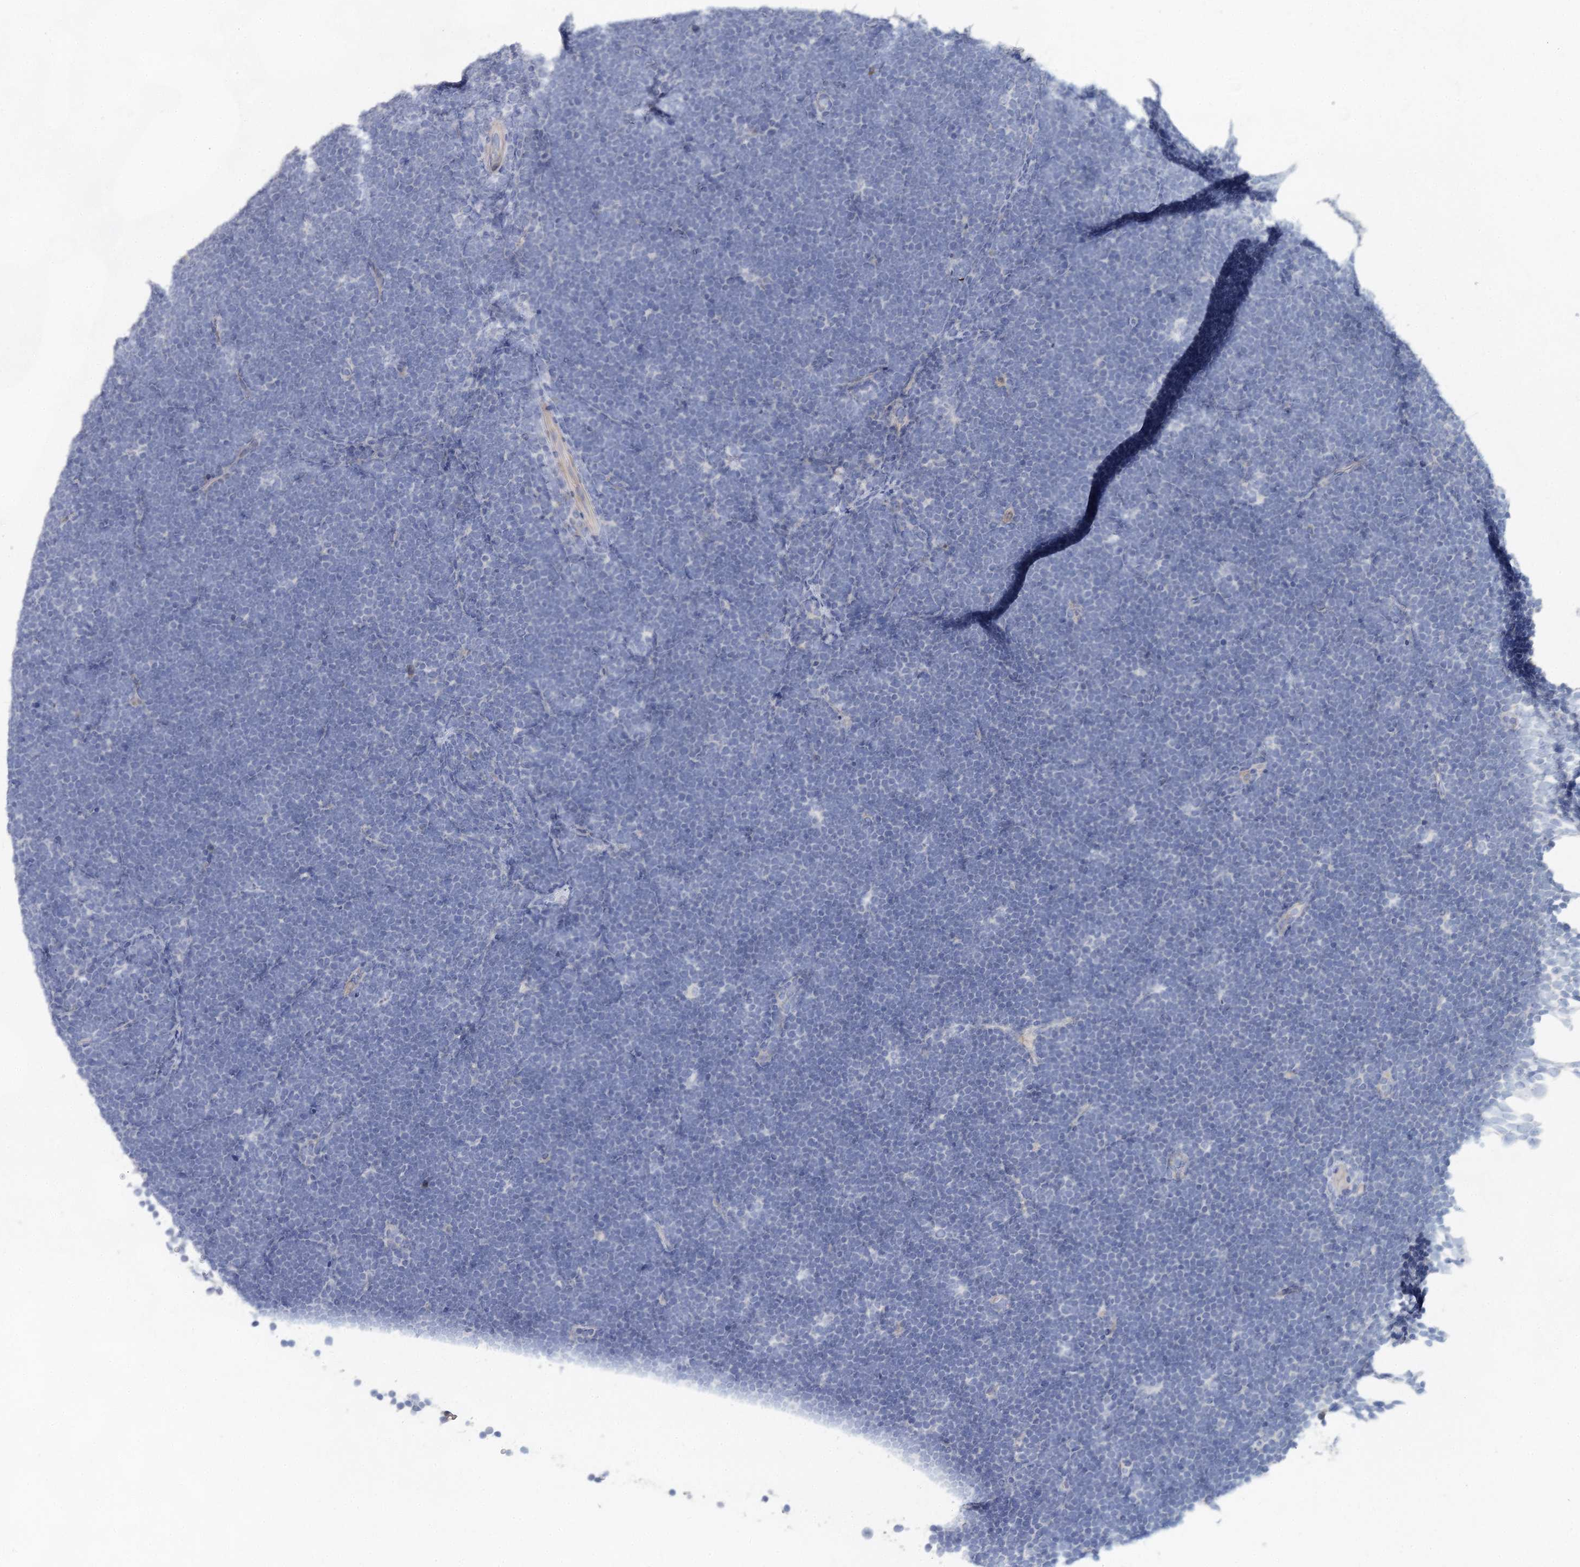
{"staining": {"intensity": "negative", "quantity": "none", "location": "none"}, "tissue": "lymphoma", "cell_type": "Tumor cells", "image_type": "cancer", "snomed": [{"axis": "morphology", "description": "Malignant lymphoma, non-Hodgkin's type, High grade"}, {"axis": "topography", "description": "Lymph node"}], "caption": "Tumor cells are negative for protein expression in human high-grade malignant lymphoma, non-Hodgkin's type. The staining was performed using DAB (3,3'-diaminobenzidine) to visualize the protein expression in brown, while the nuclei were stained in blue with hematoxylin (Magnification: 20x).", "gene": "MYL6B", "patient": {"sex": "male", "age": 13}}